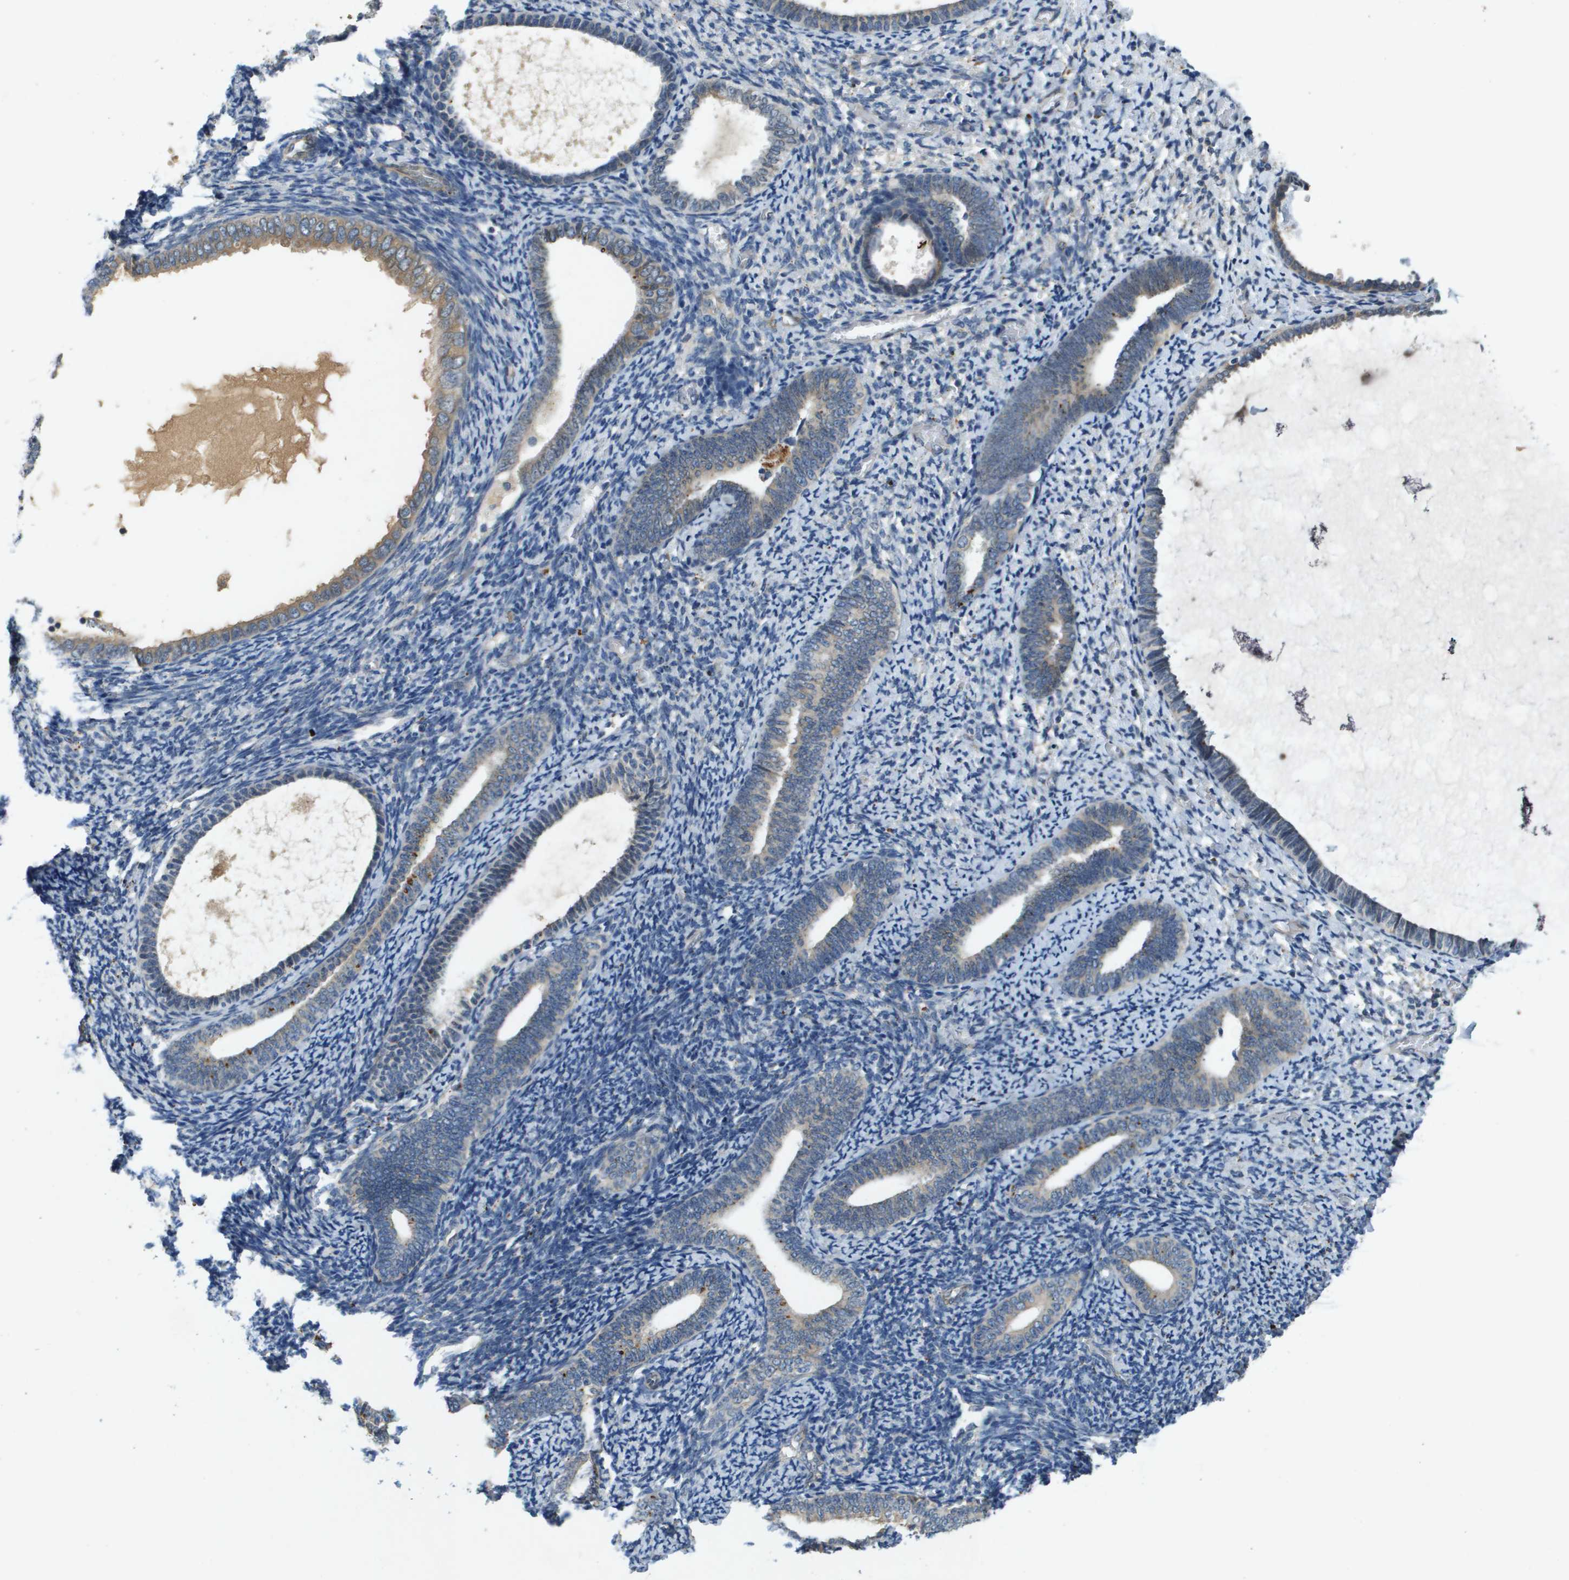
{"staining": {"intensity": "negative", "quantity": "none", "location": "none"}, "tissue": "endometrium", "cell_type": "Cells in endometrial stroma", "image_type": "normal", "snomed": [{"axis": "morphology", "description": "Normal tissue, NOS"}, {"axis": "topography", "description": "Endometrium"}], "caption": "Immunohistochemistry (IHC) photomicrograph of normal endometrium: human endometrium stained with DAB reveals no significant protein positivity in cells in endometrial stroma.", "gene": "PGAP3", "patient": {"sex": "female", "age": 66}}